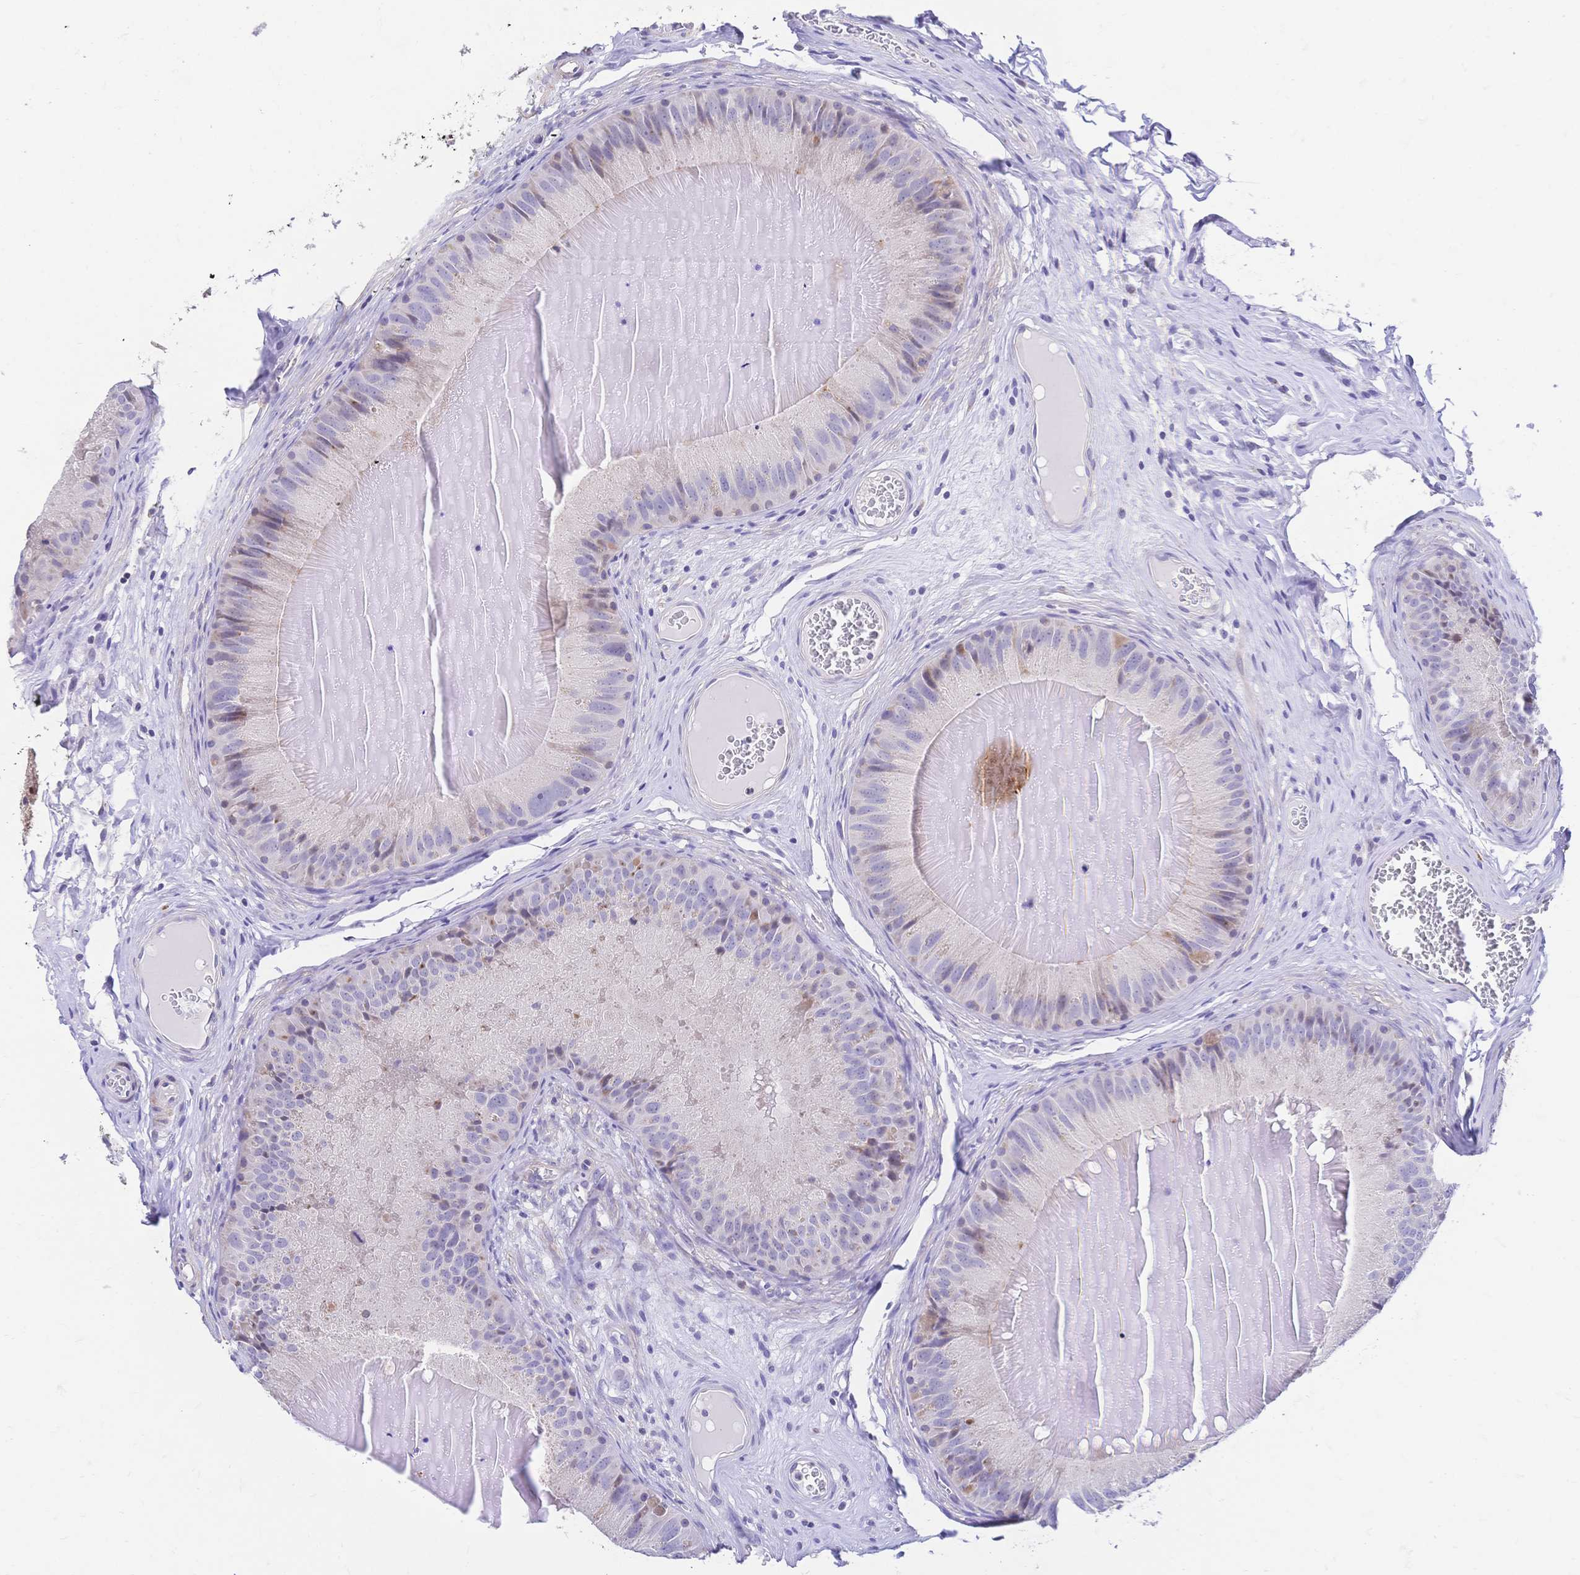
{"staining": {"intensity": "weak", "quantity": "<25%", "location": "cytoplasmic/membranous"}, "tissue": "epididymis", "cell_type": "Glandular cells", "image_type": "normal", "snomed": [{"axis": "morphology", "description": "Normal tissue, NOS"}, {"axis": "topography", "description": "Epididymis, spermatic cord, NOS"}], "caption": "A micrograph of epididymis stained for a protein displays no brown staining in glandular cells.", "gene": "CLEC18A", "patient": {"sex": "male", "age": 39}}